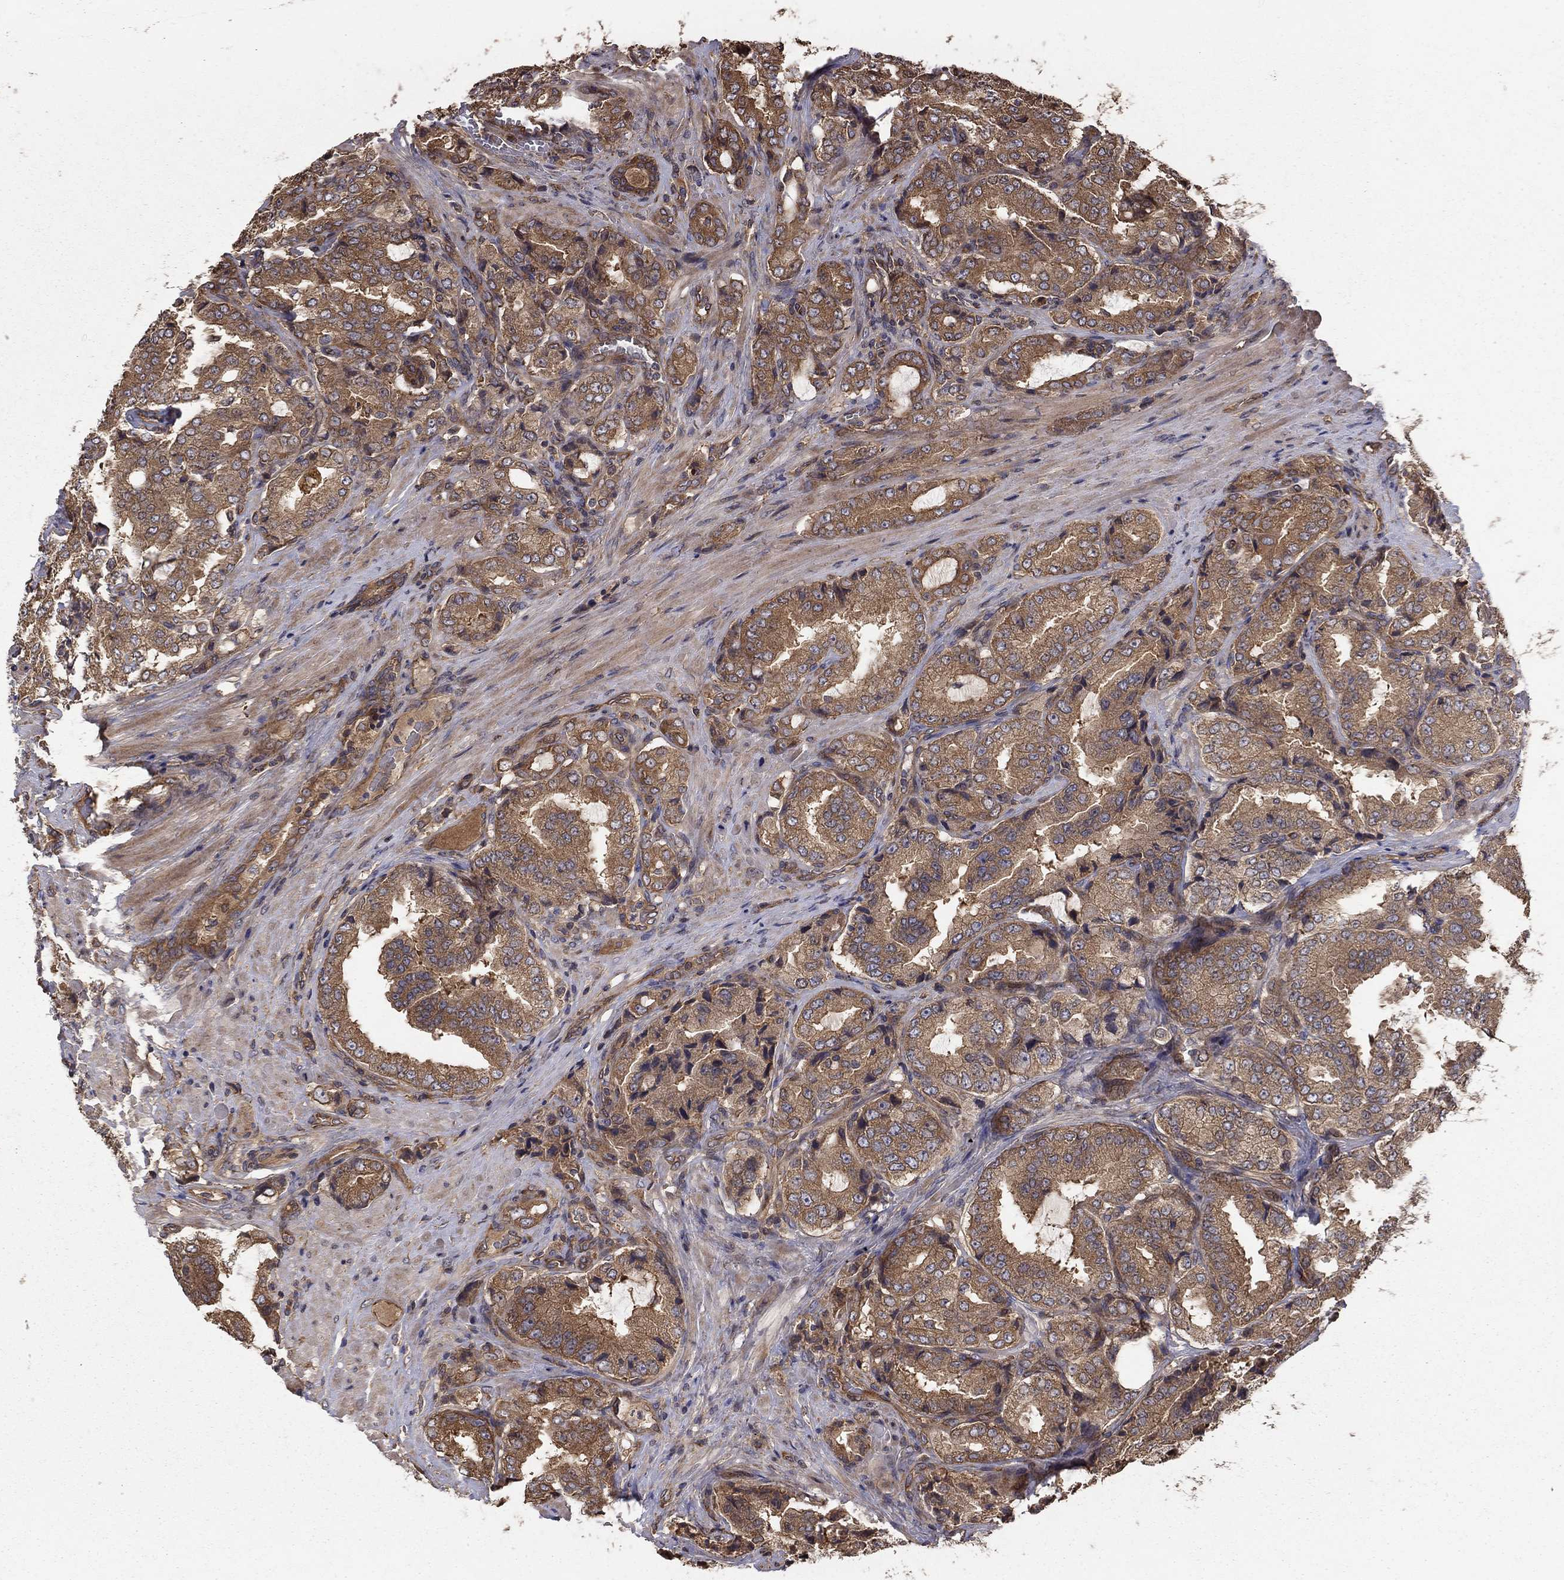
{"staining": {"intensity": "moderate", "quantity": ">75%", "location": "cytoplasmic/membranous"}, "tissue": "prostate cancer", "cell_type": "Tumor cells", "image_type": "cancer", "snomed": [{"axis": "morphology", "description": "Adenocarcinoma, NOS"}, {"axis": "topography", "description": "Prostate"}], "caption": "IHC (DAB (3,3'-diaminobenzidine)) staining of human adenocarcinoma (prostate) shows moderate cytoplasmic/membranous protein staining in about >75% of tumor cells.", "gene": "BABAM2", "patient": {"sex": "male", "age": 65}}